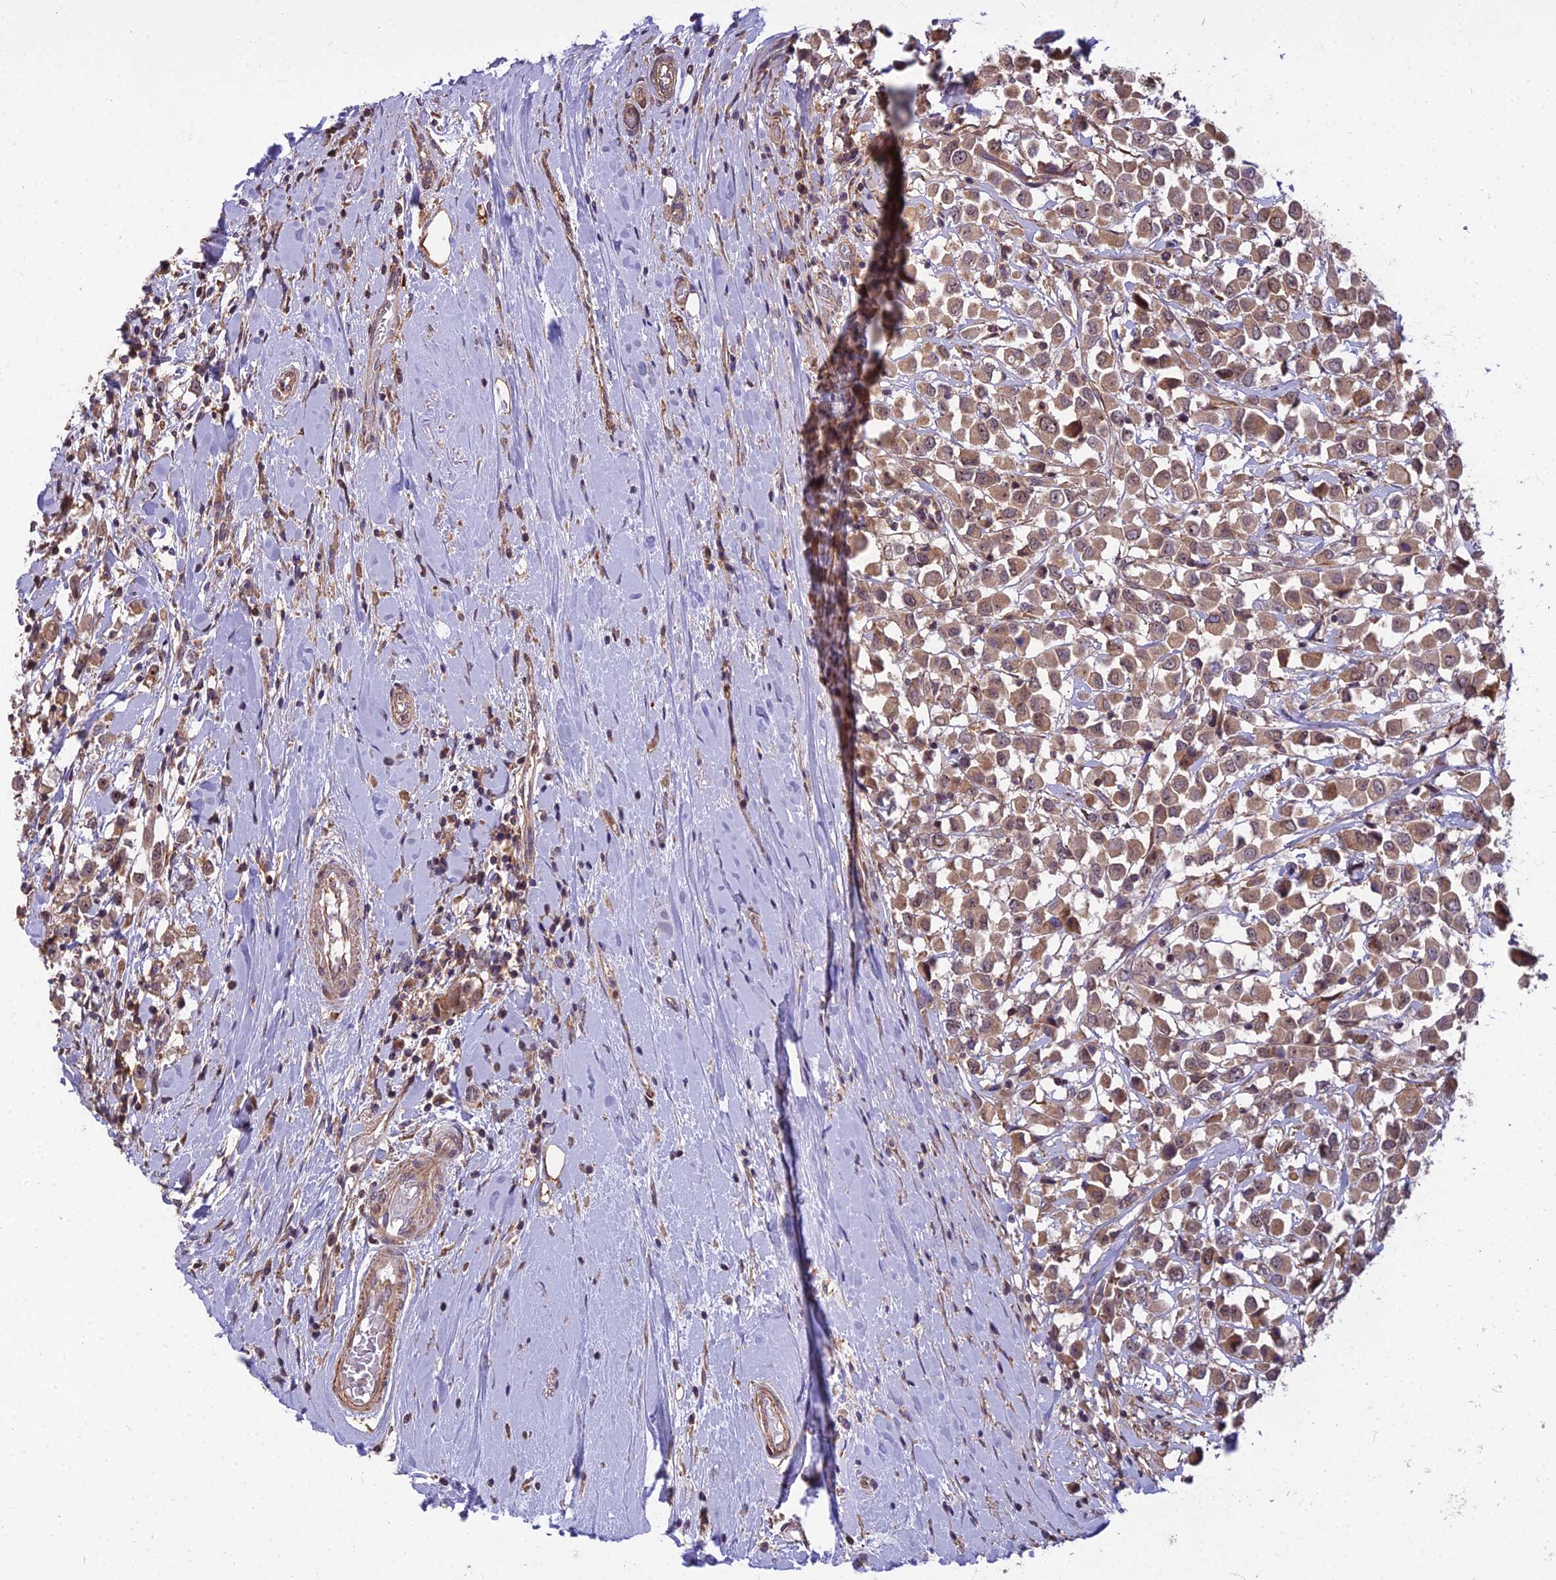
{"staining": {"intensity": "moderate", "quantity": ">75%", "location": "cytoplasmic/membranous,nuclear"}, "tissue": "breast cancer", "cell_type": "Tumor cells", "image_type": "cancer", "snomed": [{"axis": "morphology", "description": "Duct carcinoma"}, {"axis": "topography", "description": "Breast"}], "caption": "Brown immunohistochemical staining in breast intraductal carcinoma shows moderate cytoplasmic/membranous and nuclear positivity in approximately >75% of tumor cells. (Brightfield microscopy of DAB IHC at high magnification).", "gene": "TCEA3", "patient": {"sex": "female", "age": 61}}